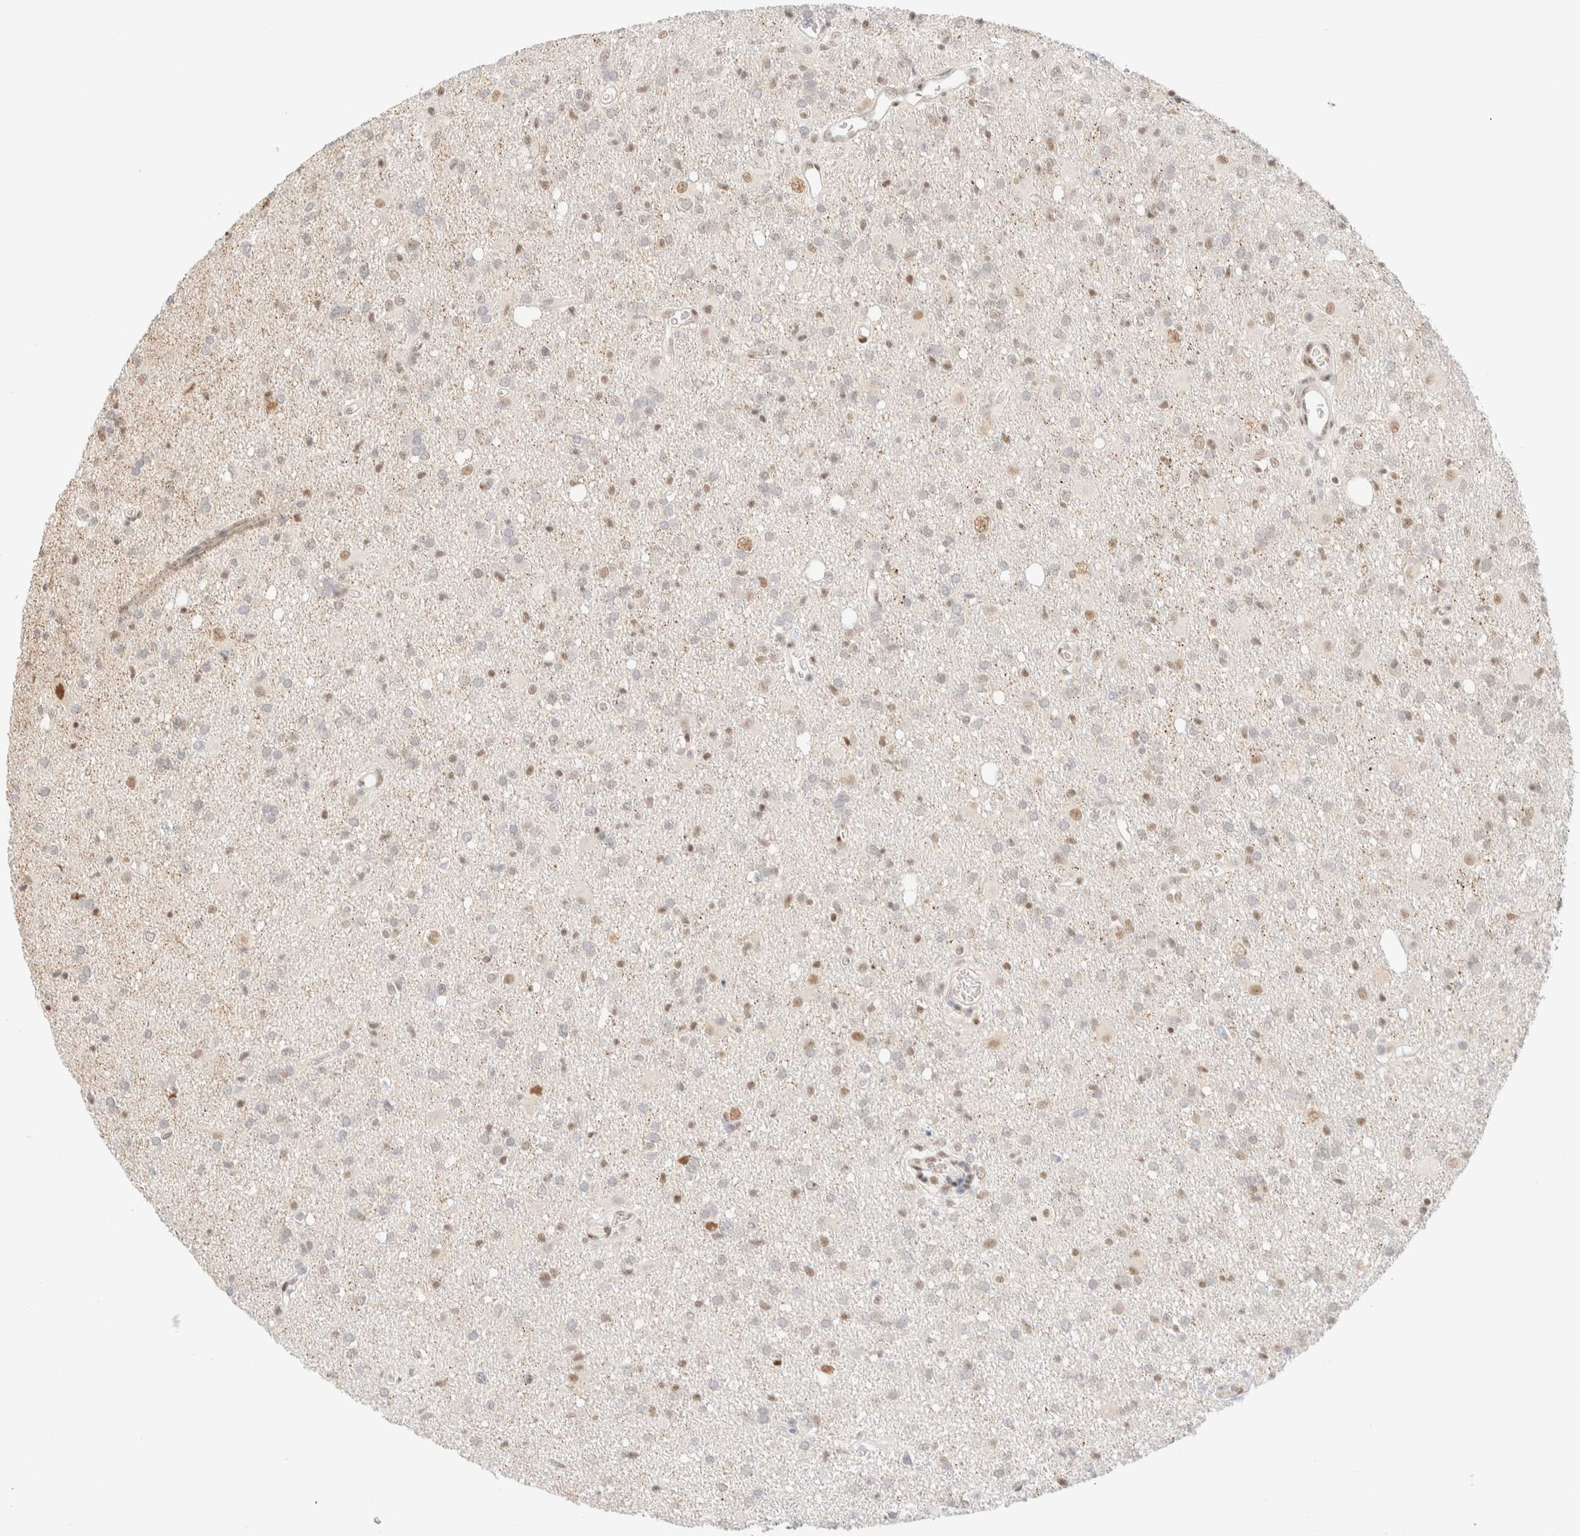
{"staining": {"intensity": "weak", "quantity": "25%-75%", "location": "nuclear"}, "tissue": "glioma", "cell_type": "Tumor cells", "image_type": "cancer", "snomed": [{"axis": "morphology", "description": "Glioma, malignant, High grade"}, {"axis": "topography", "description": "Brain"}], "caption": "Tumor cells display weak nuclear expression in about 25%-75% of cells in malignant glioma (high-grade).", "gene": "PYGO2", "patient": {"sex": "female", "age": 57}}